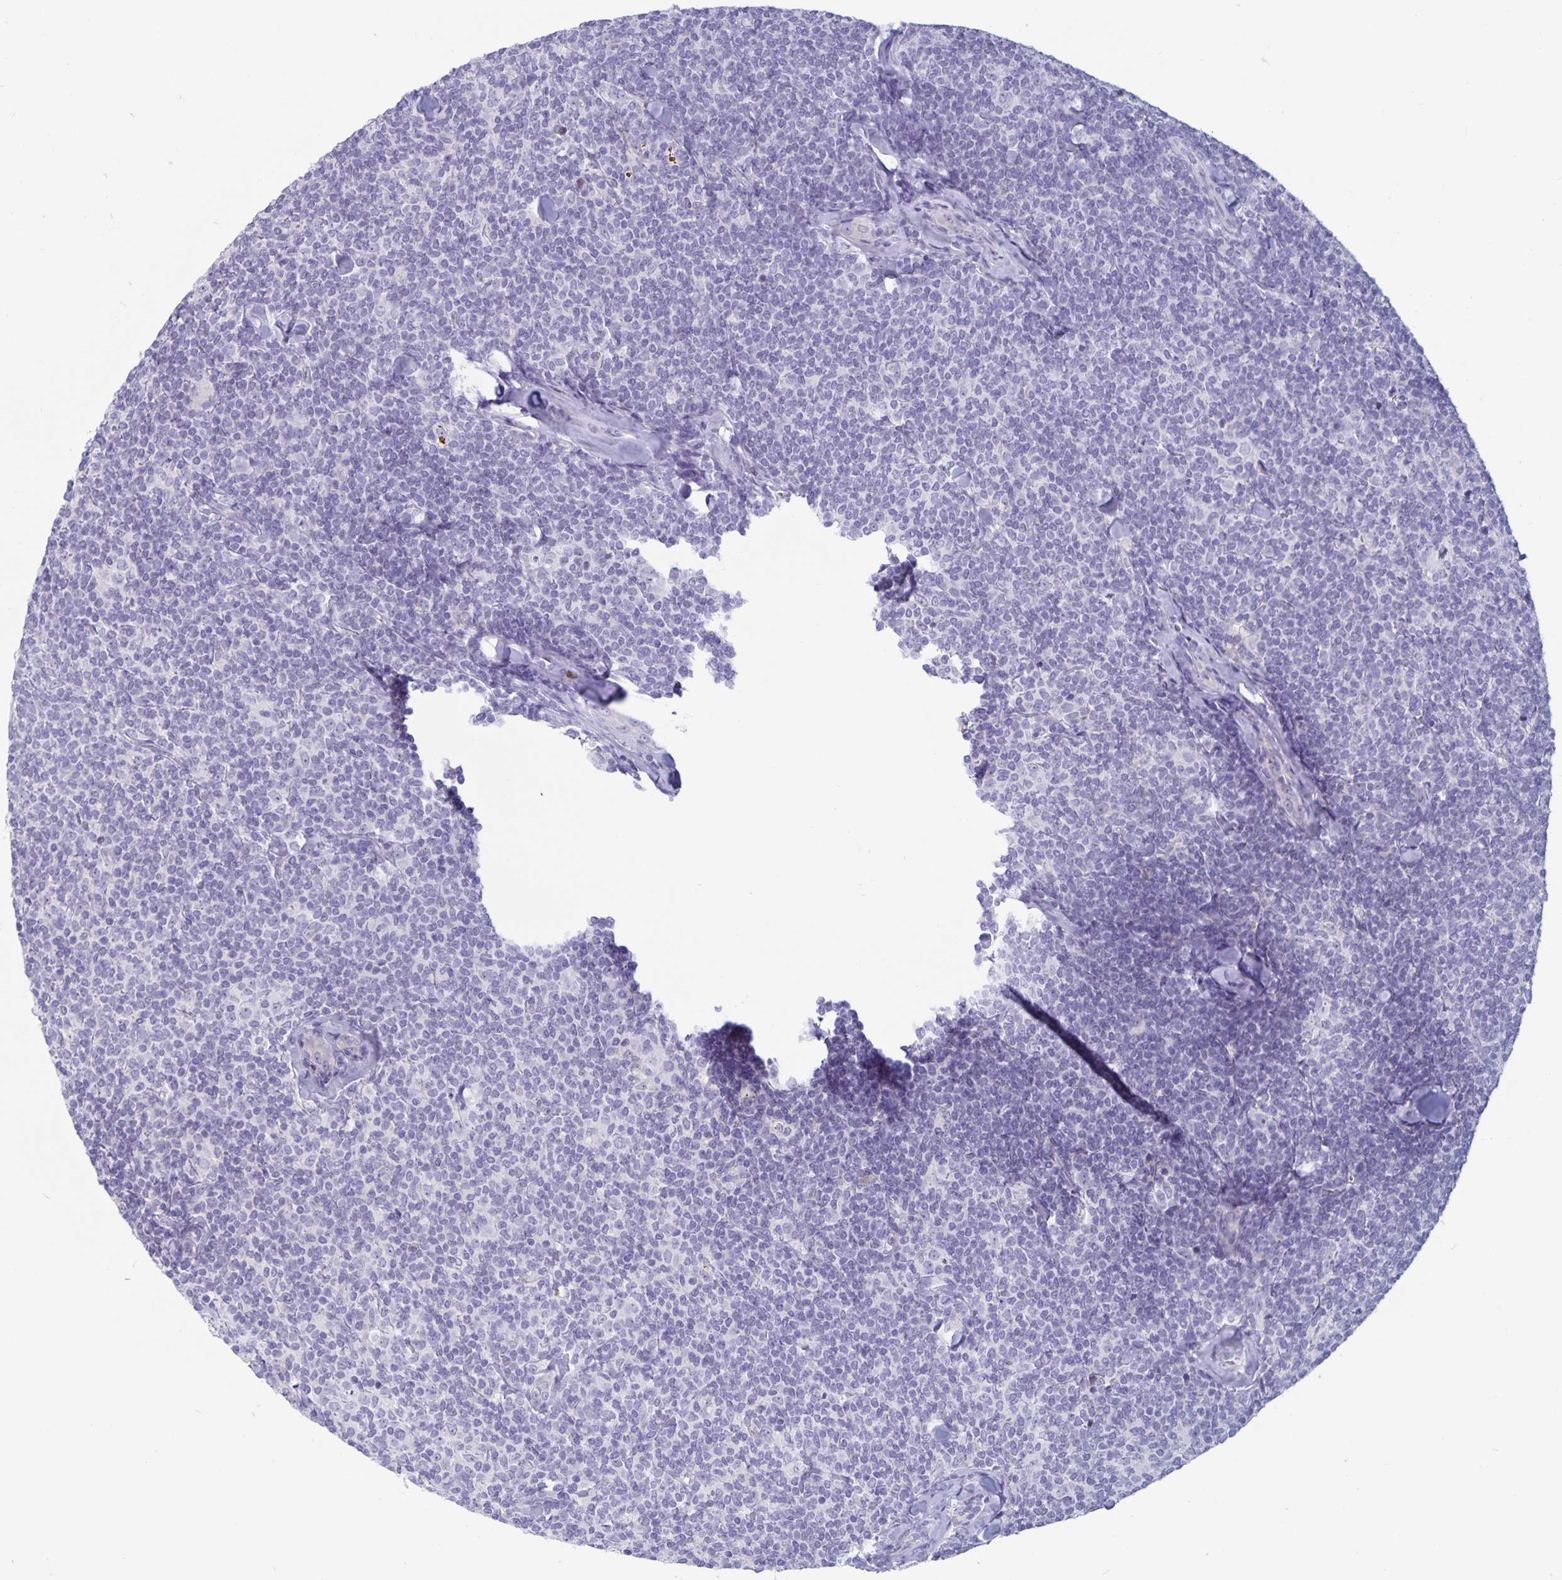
{"staining": {"intensity": "negative", "quantity": "none", "location": "none"}, "tissue": "lymphoma", "cell_type": "Tumor cells", "image_type": "cancer", "snomed": [{"axis": "morphology", "description": "Malignant lymphoma, non-Hodgkin's type, Low grade"}, {"axis": "topography", "description": "Lymph node"}], "caption": "Tumor cells show no significant protein positivity in lymphoma.", "gene": "PLCB3", "patient": {"sex": "female", "age": 56}}